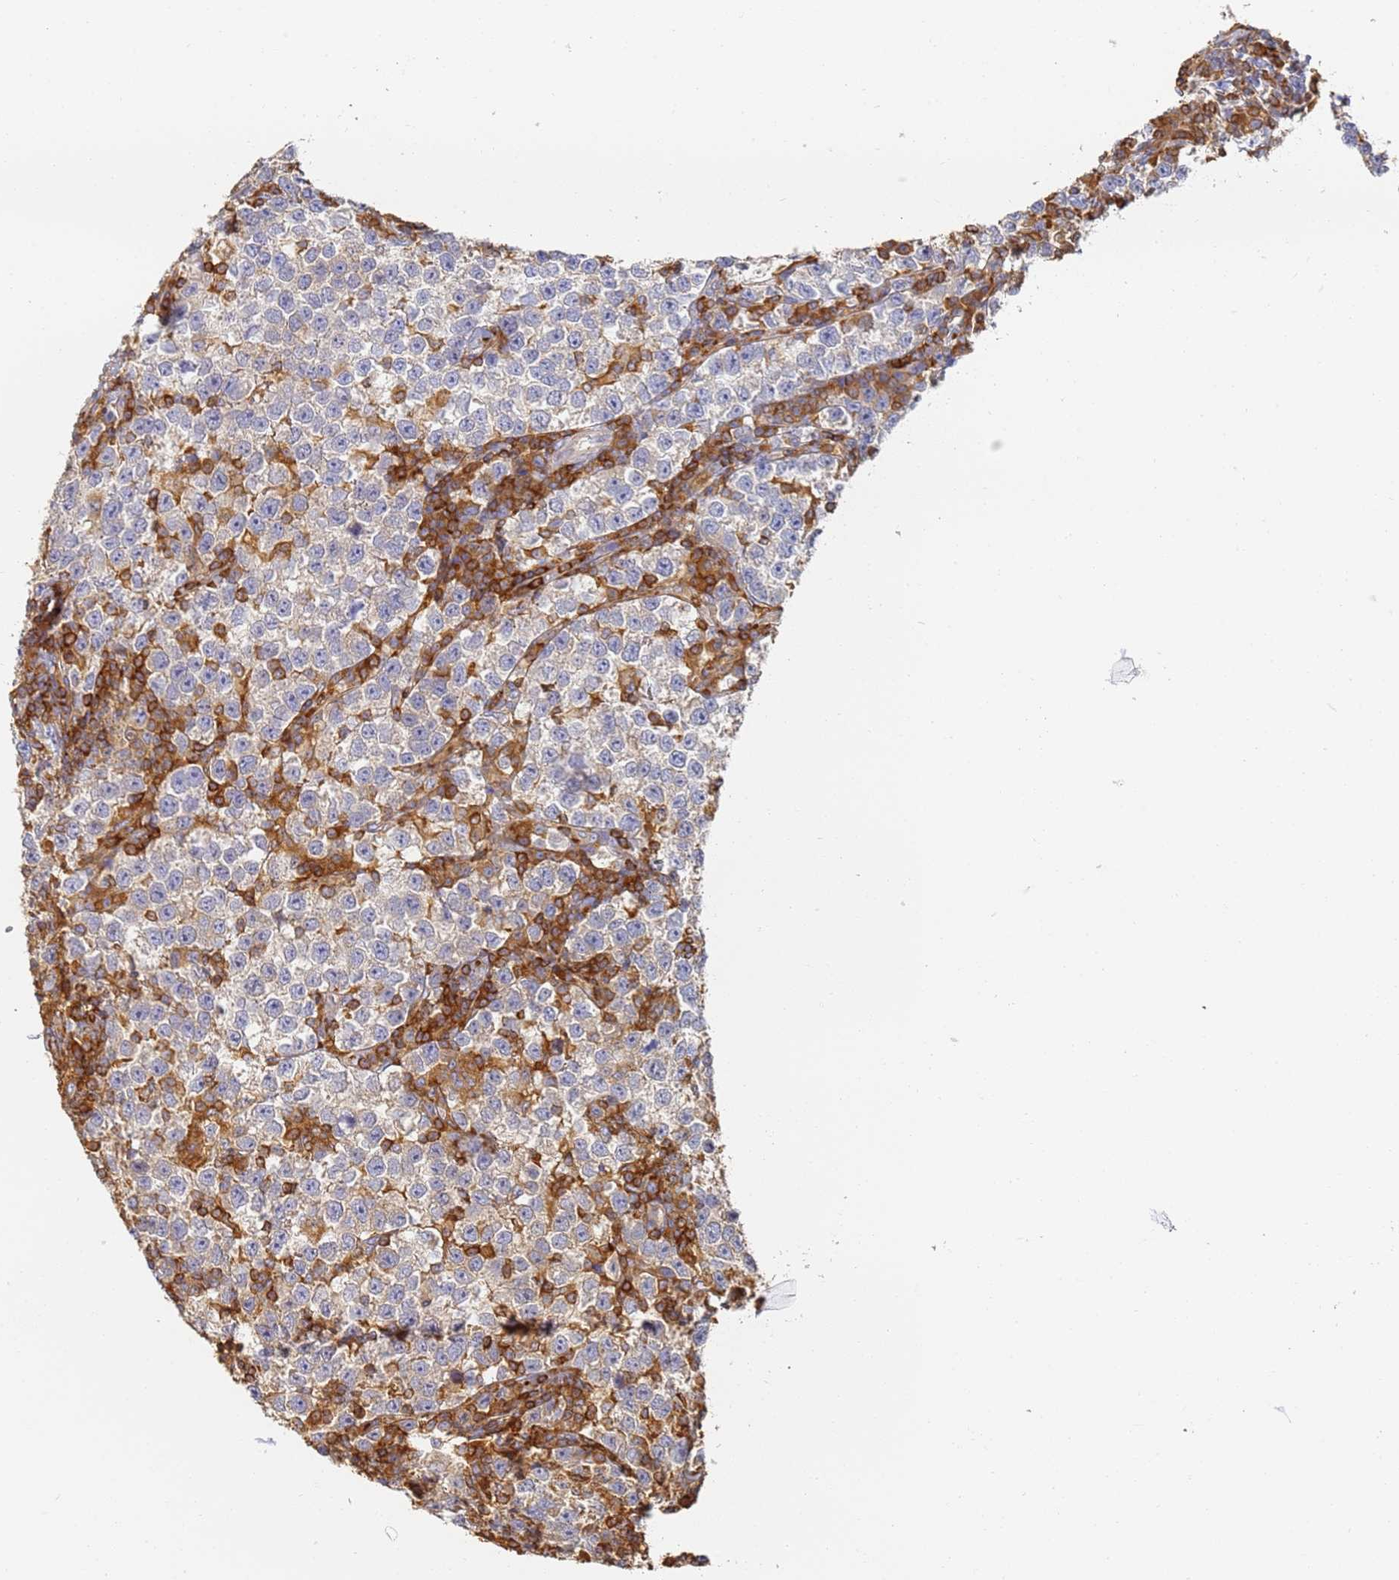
{"staining": {"intensity": "weak", "quantity": "<25%", "location": "cytoplasmic/membranous"}, "tissue": "testis cancer", "cell_type": "Tumor cells", "image_type": "cancer", "snomed": [{"axis": "morphology", "description": "Normal tissue, NOS"}, {"axis": "morphology", "description": "Seminoma, NOS"}, {"axis": "topography", "description": "Testis"}], "caption": "Histopathology image shows no protein positivity in tumor cells of seminoma (testis) tissue.", "gene": "BIN2", "patient": {"sex": "male", "age": 43}}